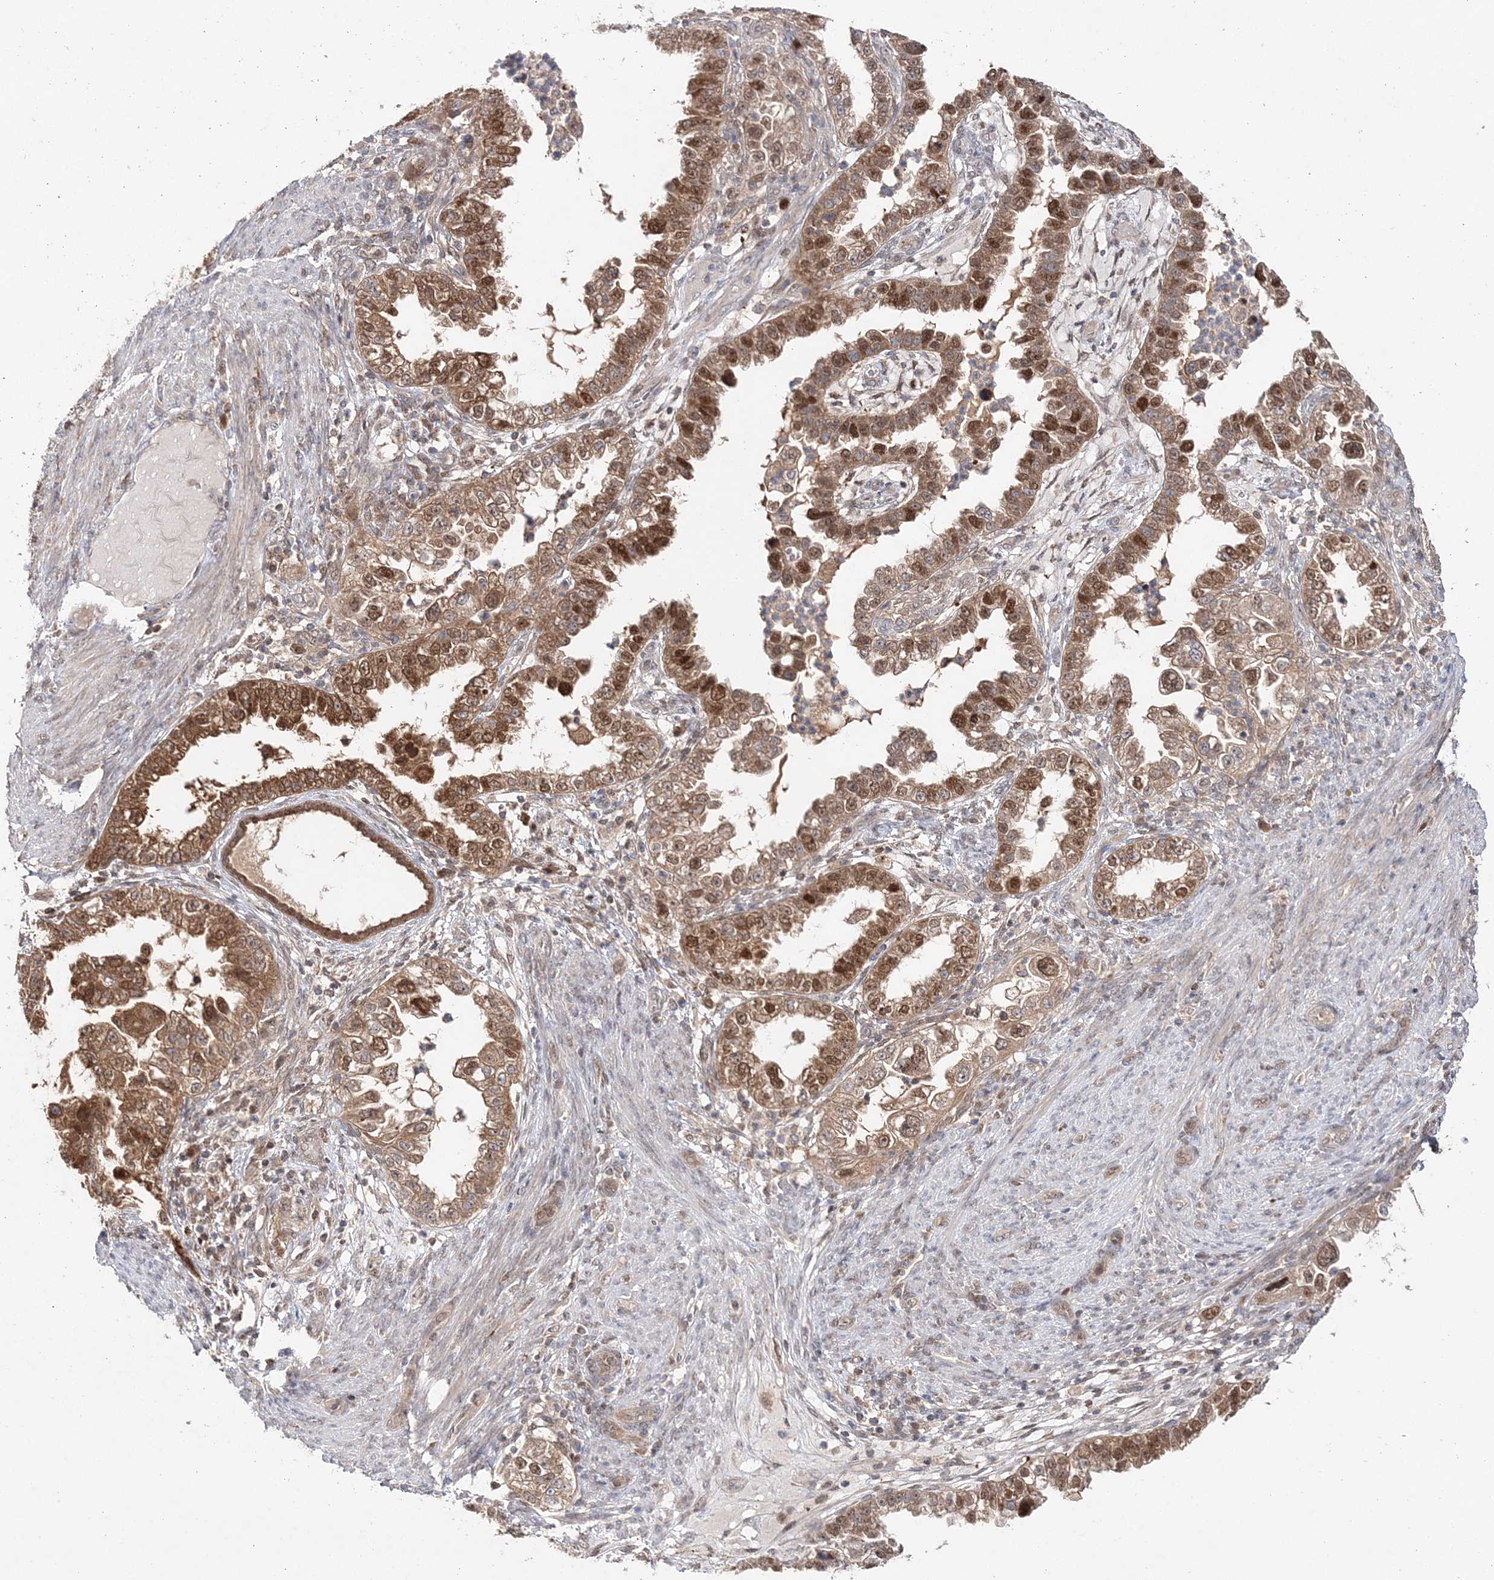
{"staining": {"intensity": "moderate", "quantity": ">75%", "location": "cytoplasmic/membranous,nuclear"}, "tissue": "endometrial cancer", "cell_type": "Tumor cells", "image_type": "cancer", "snomed": [{"axis": "morphology", "description": "Adenocarcinoma, NOS"}, {"axis": "topography", "description": "Endometrium"}], "caption": "Immunohistochemical staining of human endometrial cancer exhibits medium levels of moderate cytoplasmic/membranous and nuclear protein expression in about >75% of tumor cells. The staining was performed using DAB, with brown indicating positive protein expression. Nuclei are stained blue with hematoxylin.", "gene": "NIF3L1", "patient": {"sex": "female", "age": 85}}